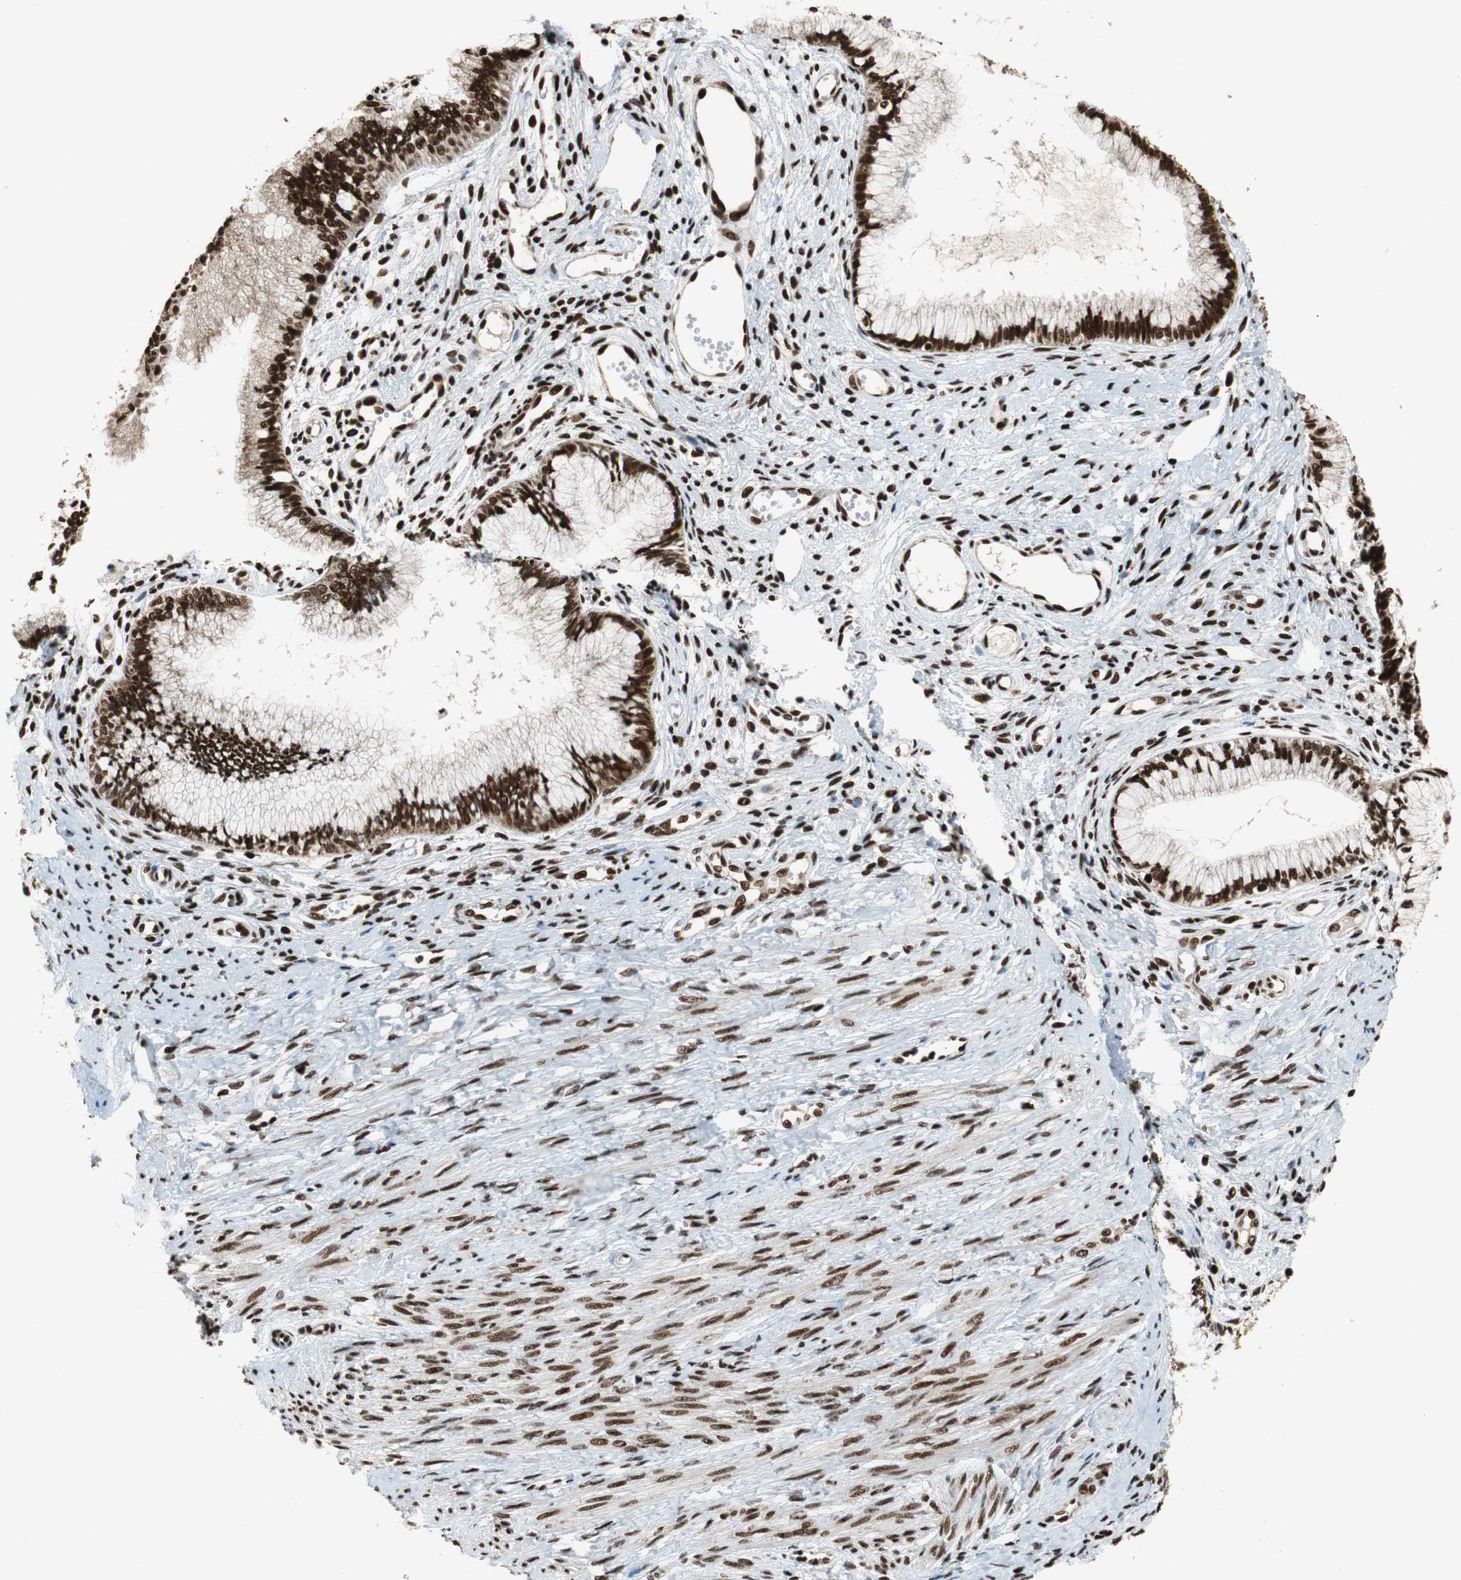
{"staining": {"intensity": "strong", "quantity": ">75%", "location": "cytoplasmic/membranous,nuclear"}, "tissue": "cervical cancer", "cell_type": "Tumor cells", "image_type": "cancer", "snomed": [{"axis": "morphology", "description": "Adenocarcinoma, NOS"}, {"axis": "topography", "description": "Cervix"}], "caption": "Protein analysis of cervical cancer (adenocarcinoma) tissue exhibits strong cytoplasmic/membranous and nuclear staining in about >75% of tumor cells.", "gene": "HDAC1", "patient": {"sex": "female", "age": 36}}